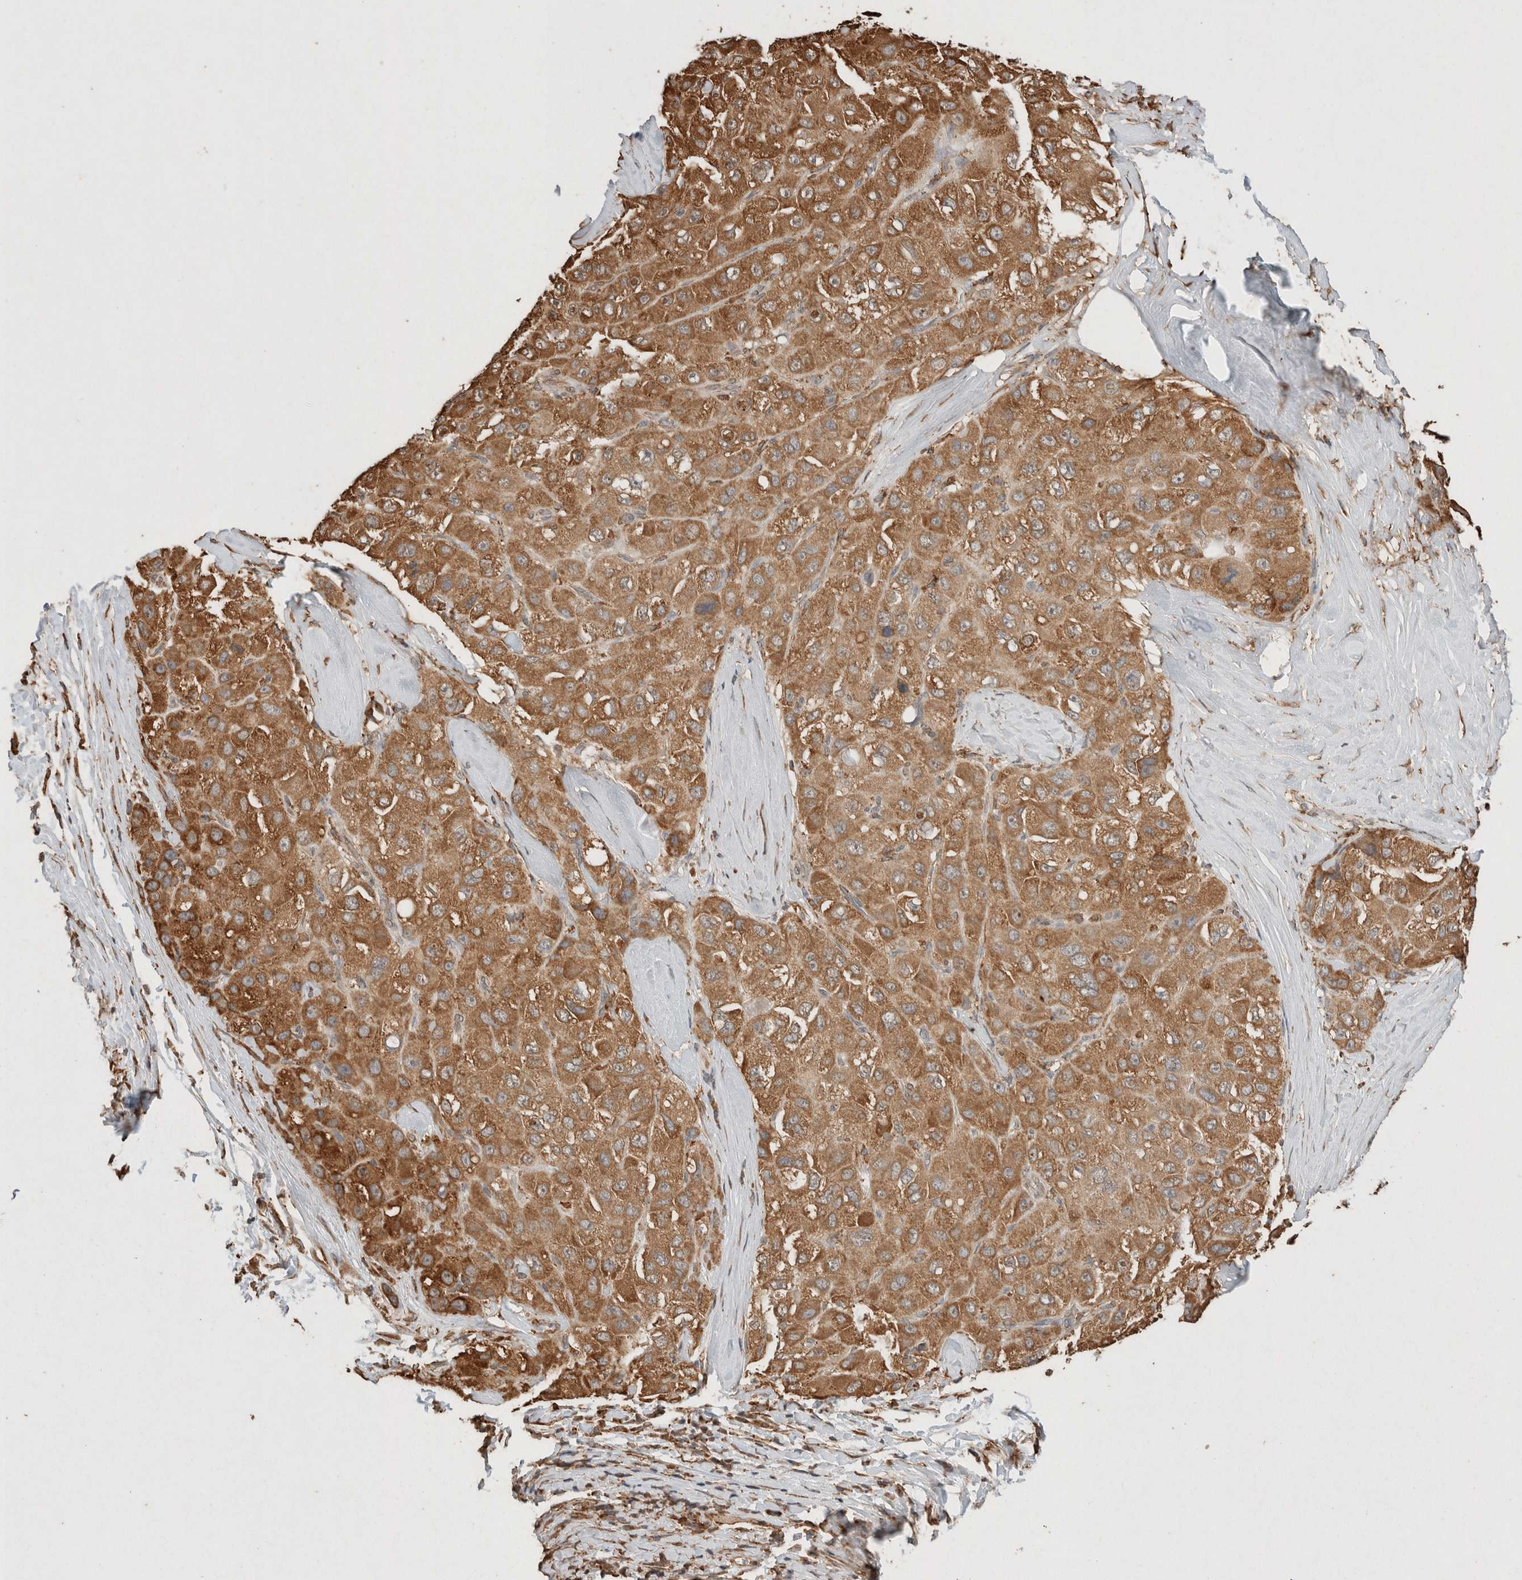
{"staining": {"intensity": "moderate", "quantity": ">75%", "location": "cytoplasmic/membranous"}, "tissue": "liver cancer", "cell_type": "Tumor cells", "image_type": "cancer", "snomed": [{"axis": "morphology", "description": "Carcinoma, Hepatocellular, NOS"}, {"axis": "topography", "description": "Liver"}], "caption": "Immunohistochemical staining of human liver hepatocellular carcinoma shows medium levels of moderate cytoplasmic/membranous positivity in about >75% of tumor cells.", "gene": "ERAP1", "patient": {"sex": "male", "age": 80}}